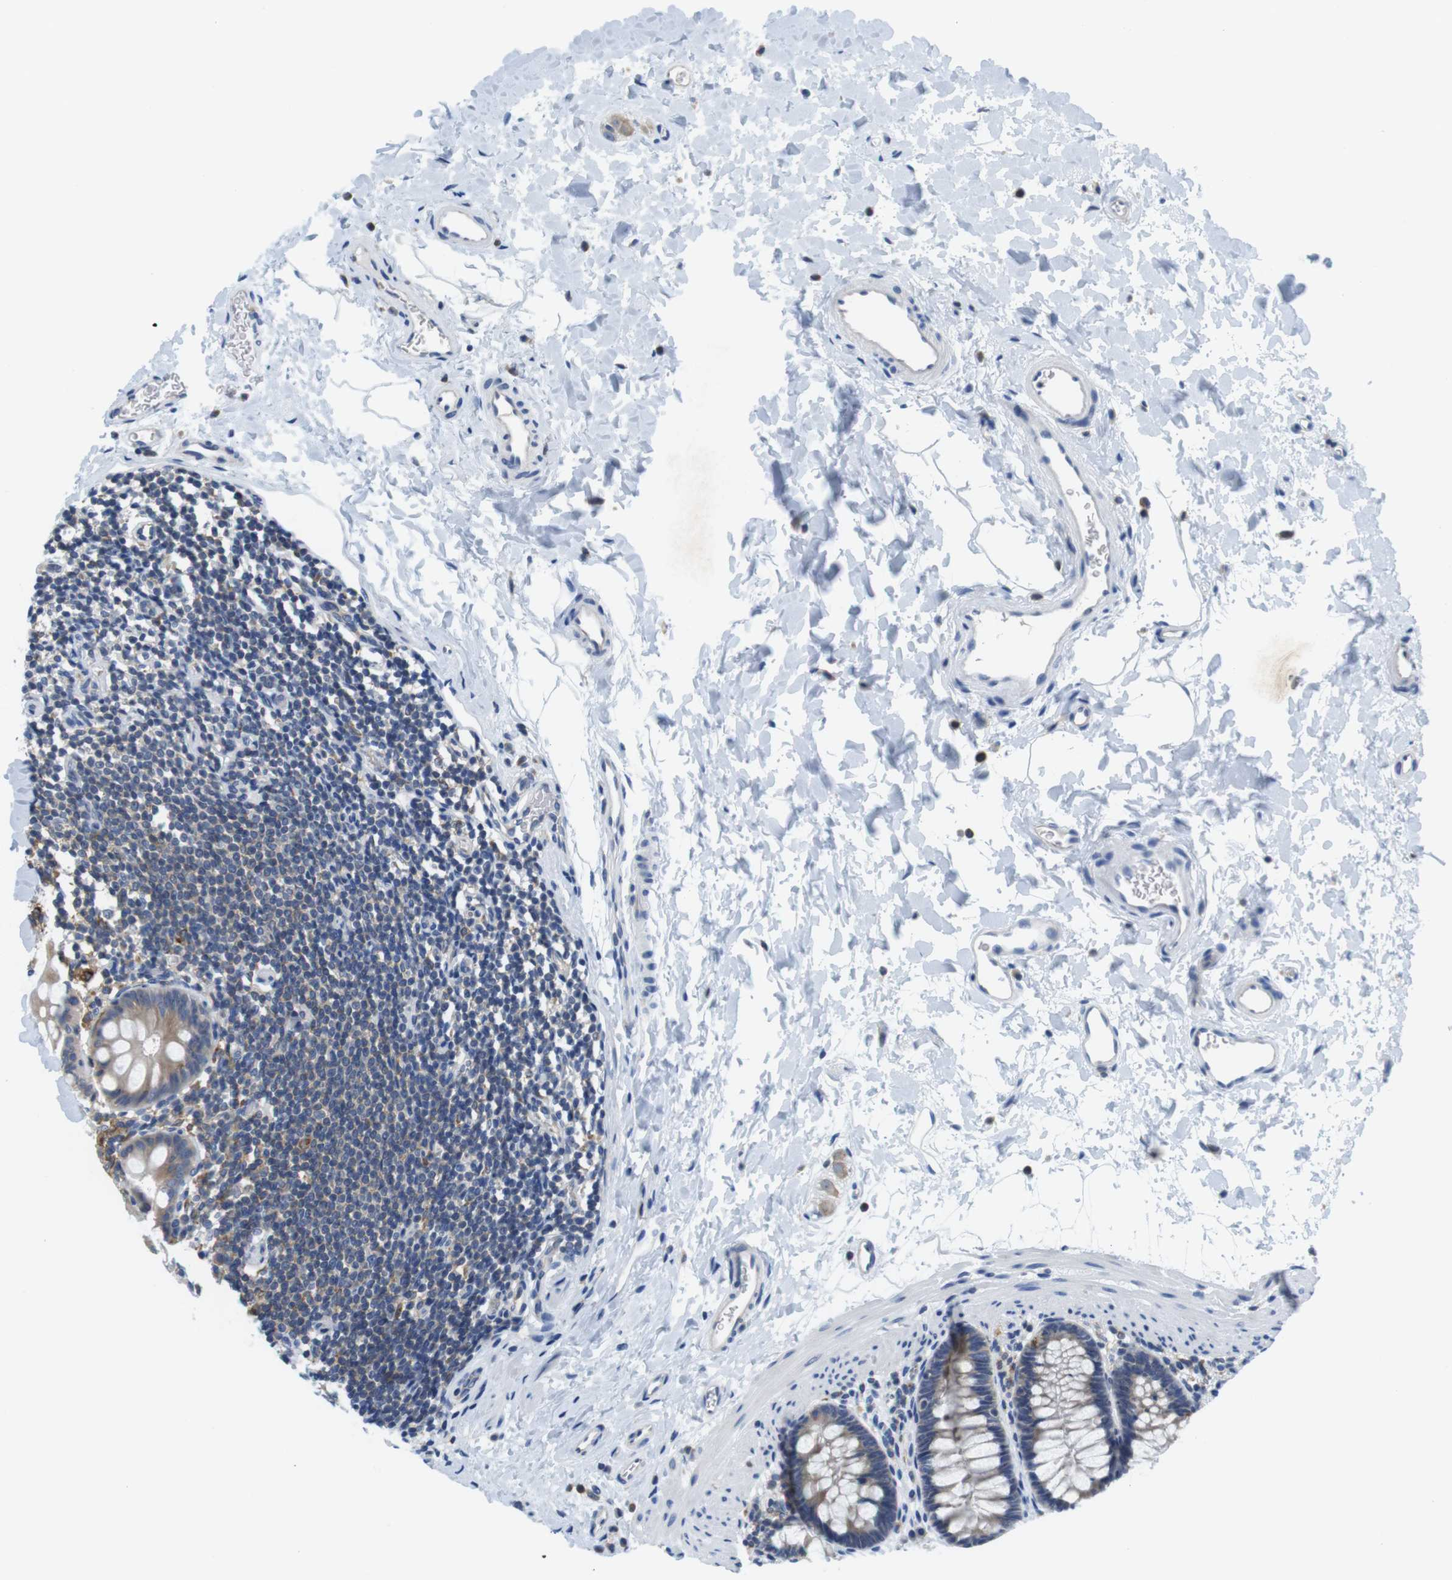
{"staining": {"intensity": "weak", "quantity": ">75%", "location": "cytoplasmic/membranous"}, "tissue": "rectum", "cell_type": "Glandular cells", "image_type": "normal", "snomed": [{"axis": "morphology", "description": "Normal tissue, NOS"}, {"axis": "topography", "description": "Rectum"}], "caption": "Glandular cells demonstrate low levels of weak cytoplasmic/membranous staining in approximately >75% of cells in benign human rectum. (DAB IHC with brightfield microscopy, high magnification).", "gene": "CNGA2", "patient": {"sex": "female", "age": 24}}